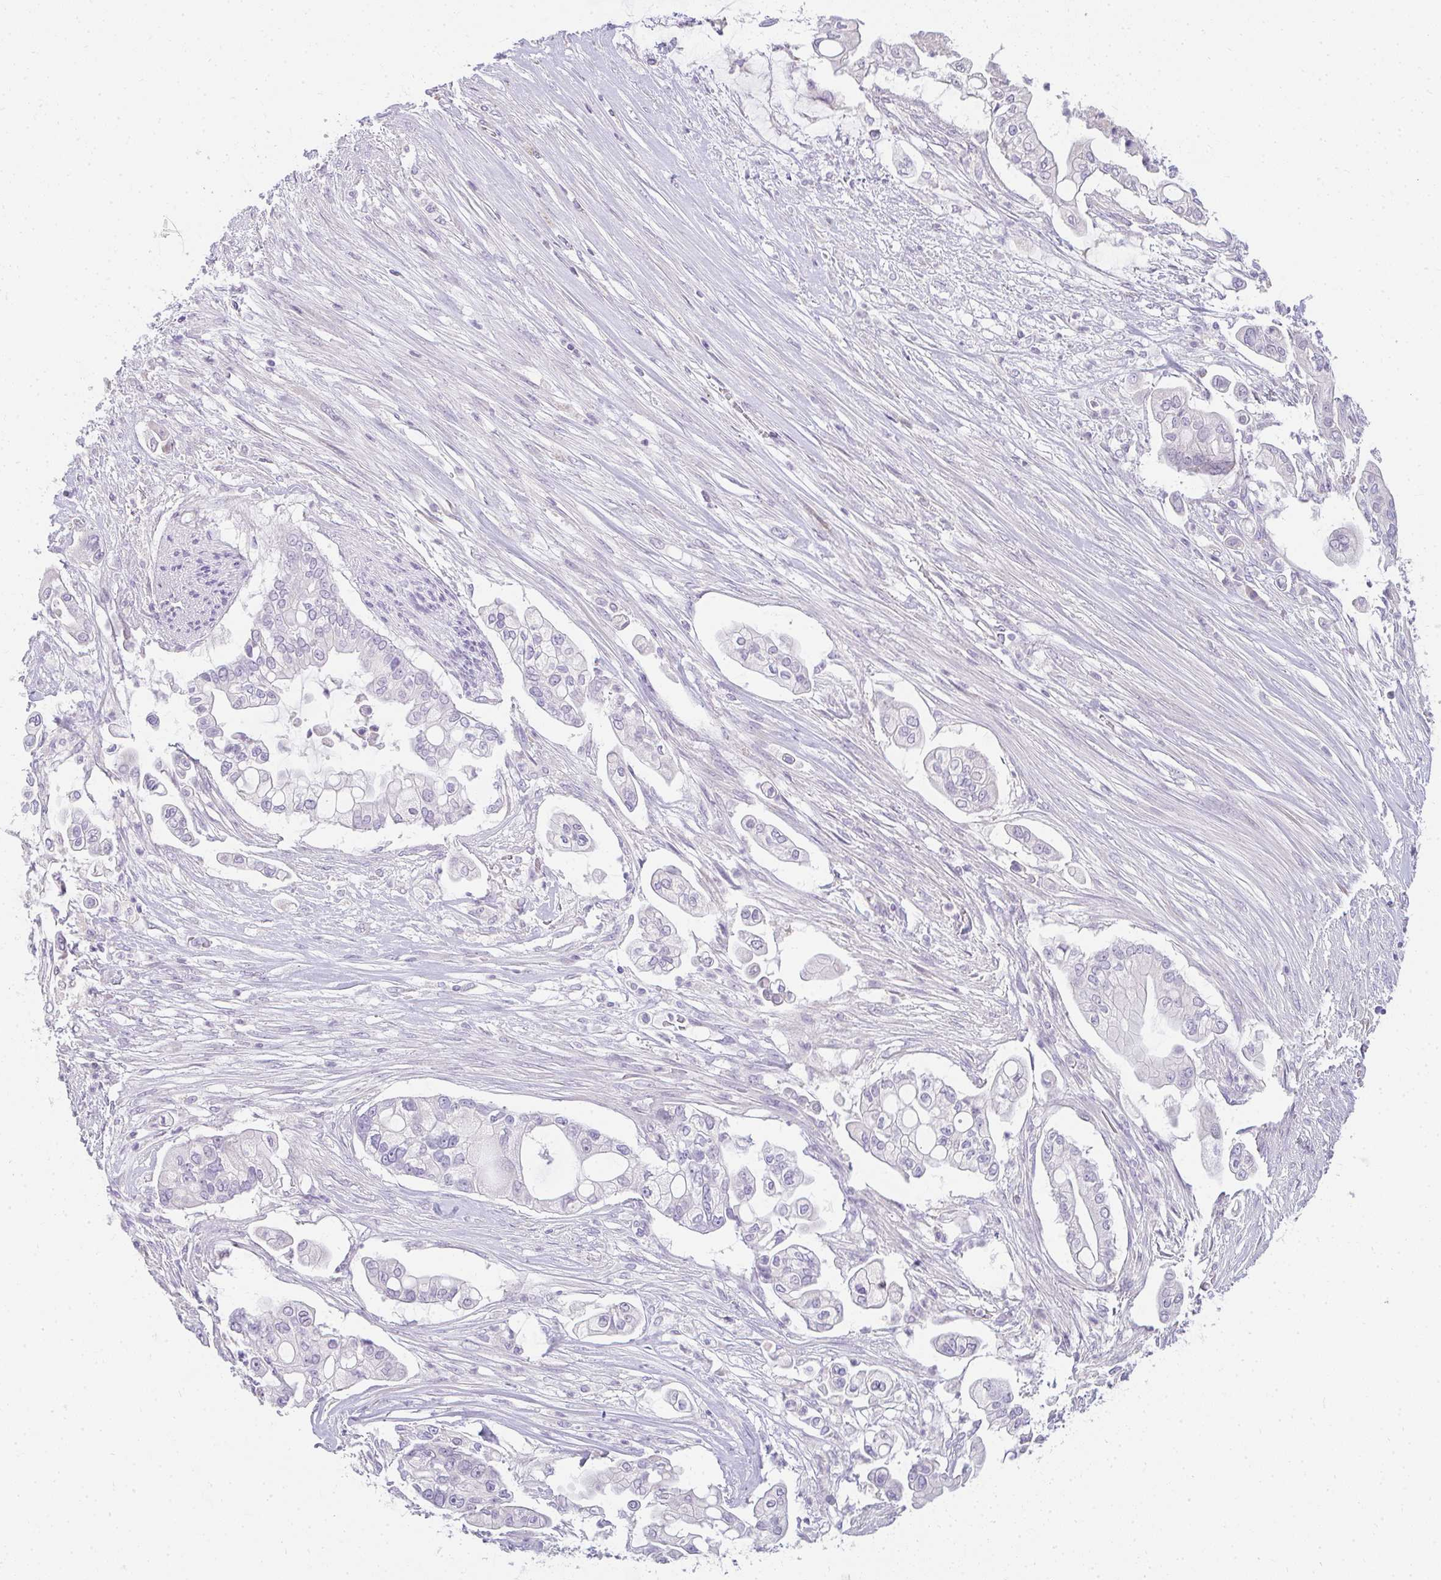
{"staining": {"intensity": "negative", "quantity": "none", "location": "none"}, "tissue": "pancreatic cancer", "cell_type": "Tumor cells", "image_type": "cancer", "snomed": [{"axis": "morphology", "description": "Adenocarcinoma, NOS"}, {"axis": "topography", "description": "Pancreas"}], "caption": "This is an IHC micrograph of pancreatic cancer. There is no staining in tumor cells.", "gene": "PPP1R3G", "patient": {"sex": "female", "age": 69}}